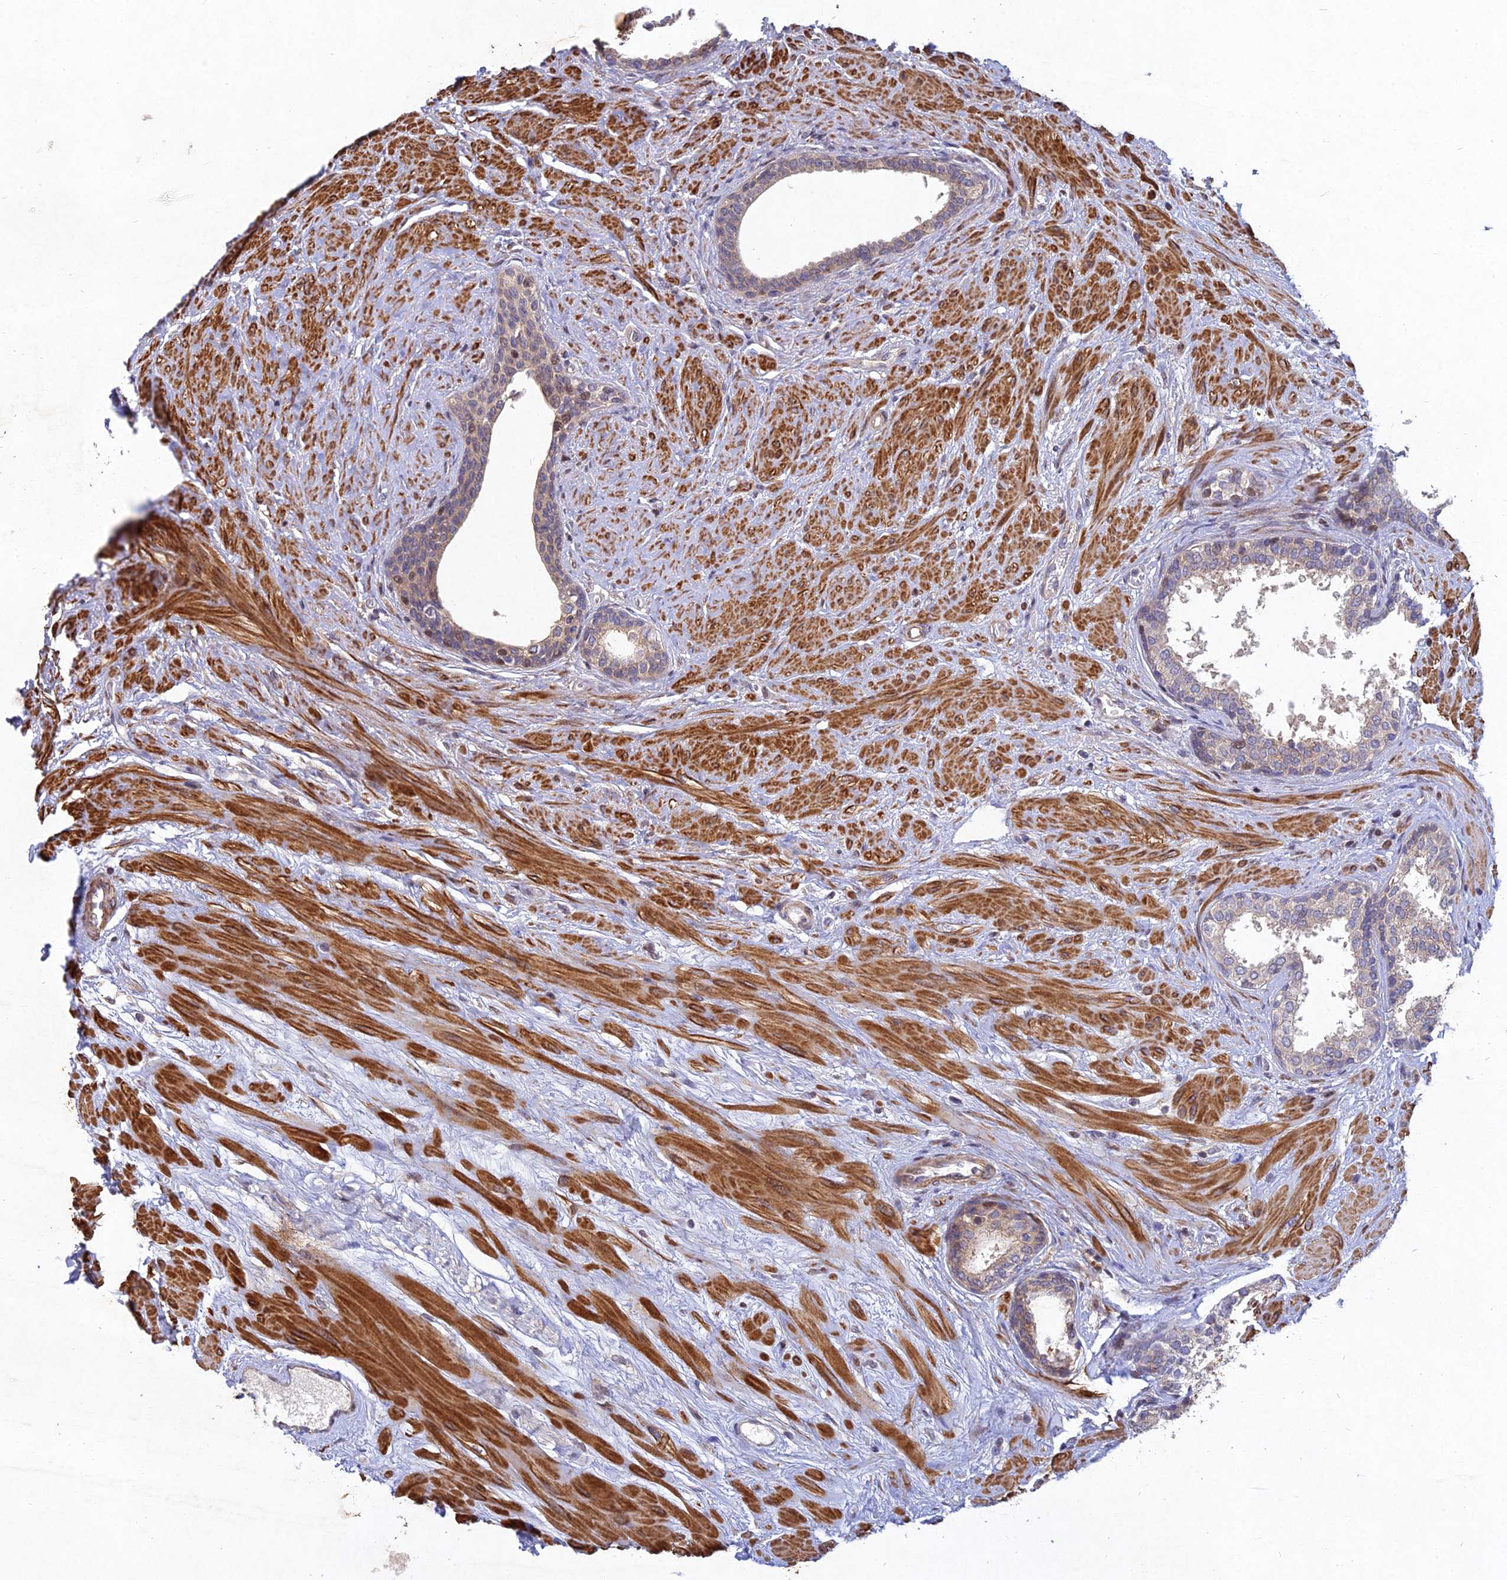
{"staining": {"intensity": "moderate", "quantity": "<25%", "location": "cytoplasmic/membranous"}, "tissue": "prostate", "cell_type": "Glandular cells", "image_type": "normal", "snomed": [{"axis": "morphology", "description": "Normal tissue, NOS"}, {"axis": "topography", "description": "Prostate"}], "caption": "DAB (3,3'-diaminobenzidine) immunohistochemical staining of normal human prostate exhibits moderate cytoplasmic/membranous protein positivity in about <25% of glandular cells.", "gene": "RELCH", "patient": {"sex": "male", "age": 57}}